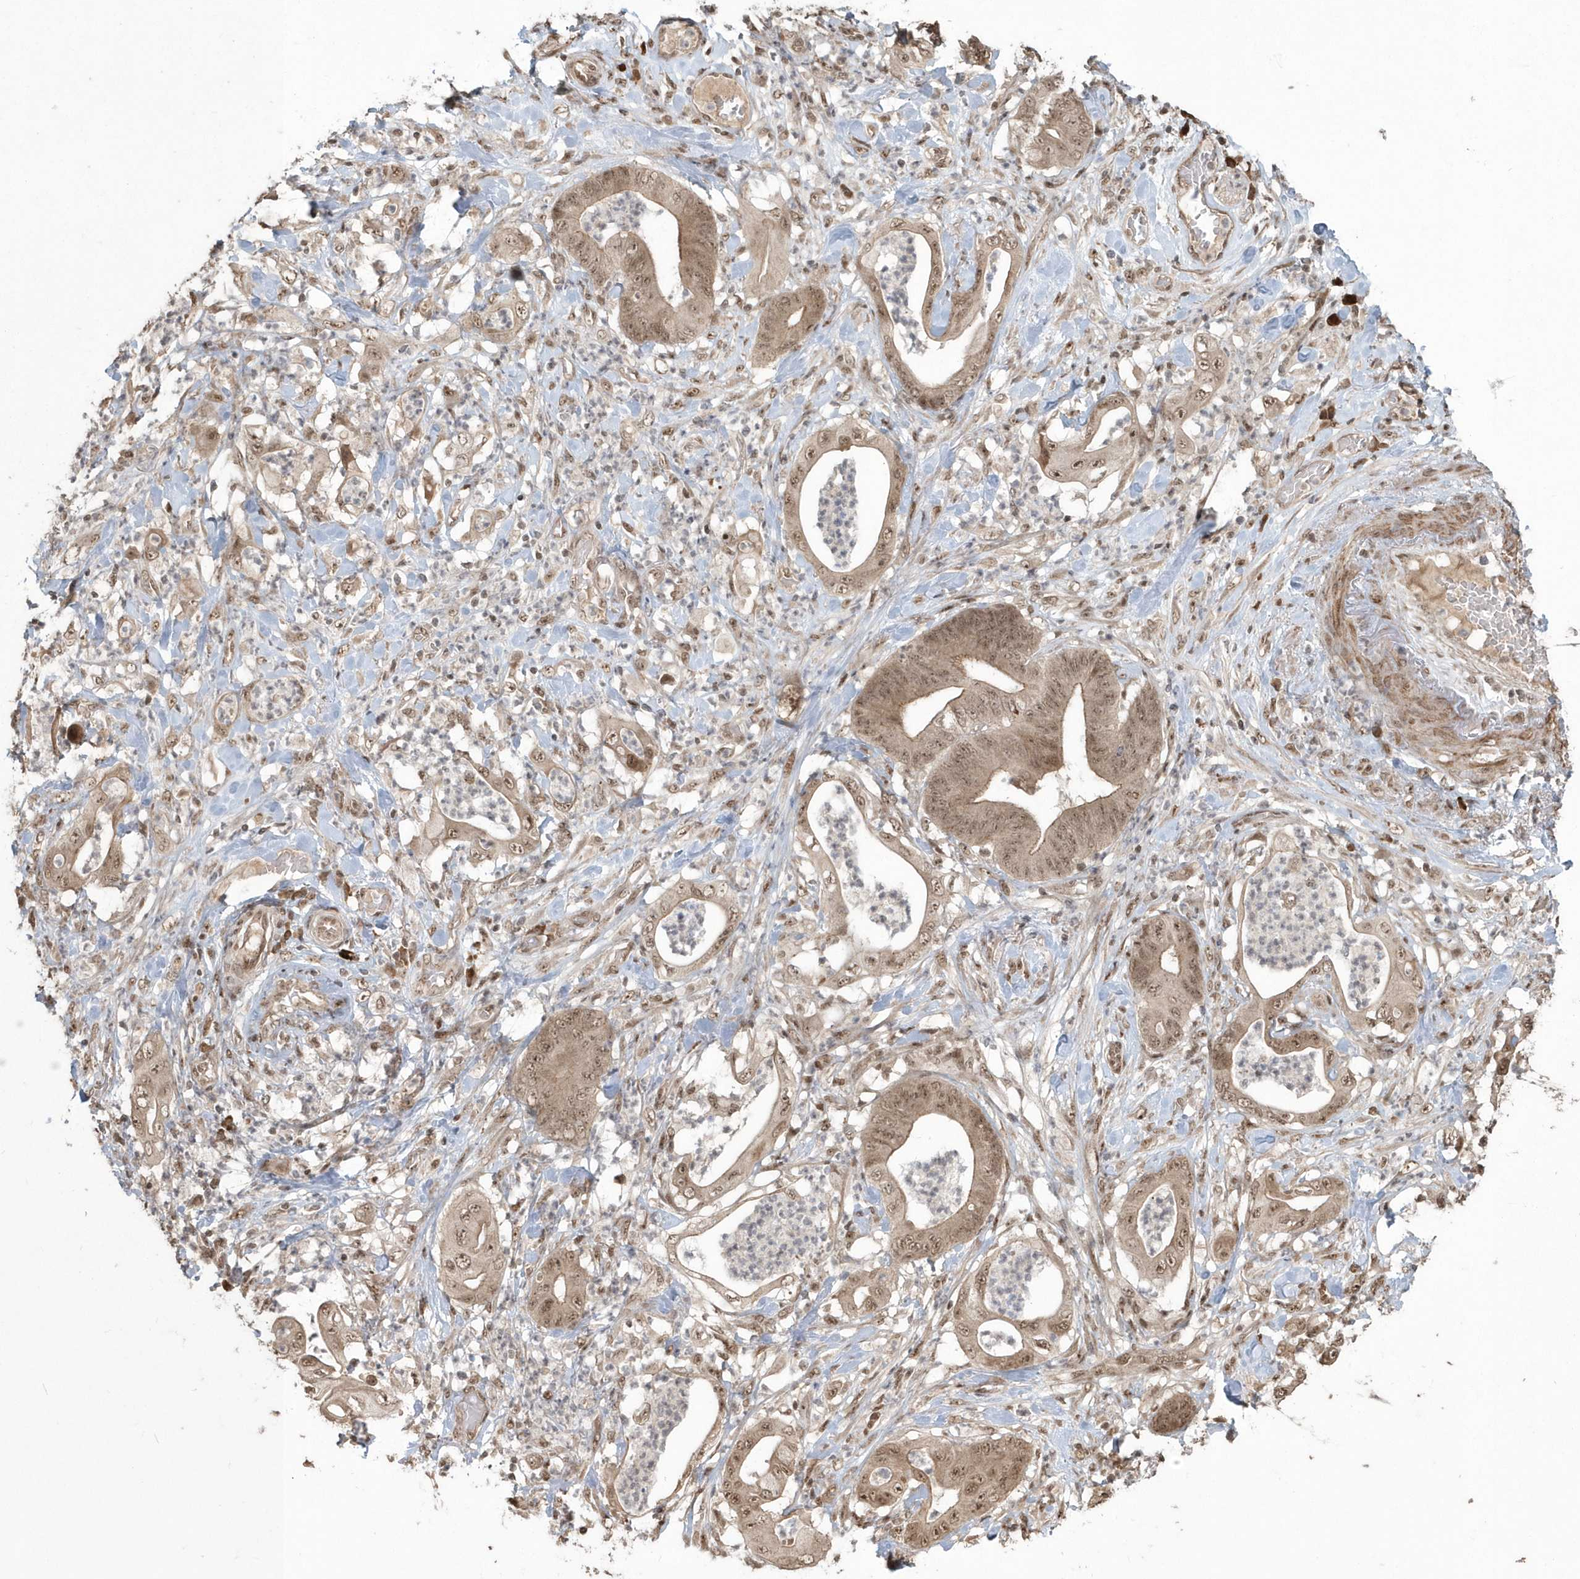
{"staining": {"intensity": "moderate", "quantity": ">75%", "location": "cytoplasmic/membranous,nuclear"}, "tissue": "stomach cancer", "cell_type": "Tumor cells", "image_type": "cancer", "snomed": [{"axis": "morphology", "description": "Adenocarcinoma, NOS"}, {"axis": "topography", "description": "Stomach"}], "caption": "Immunohistochemistry of human stomach cancer (adenocarcinoma) demonstrates medium levels of moderate cytoplasmic/membranous and nuclear staining in about >75% of tumor cells.", "gene": "EPB41L4A", "patient": {"sex": "female", "age": 73}}